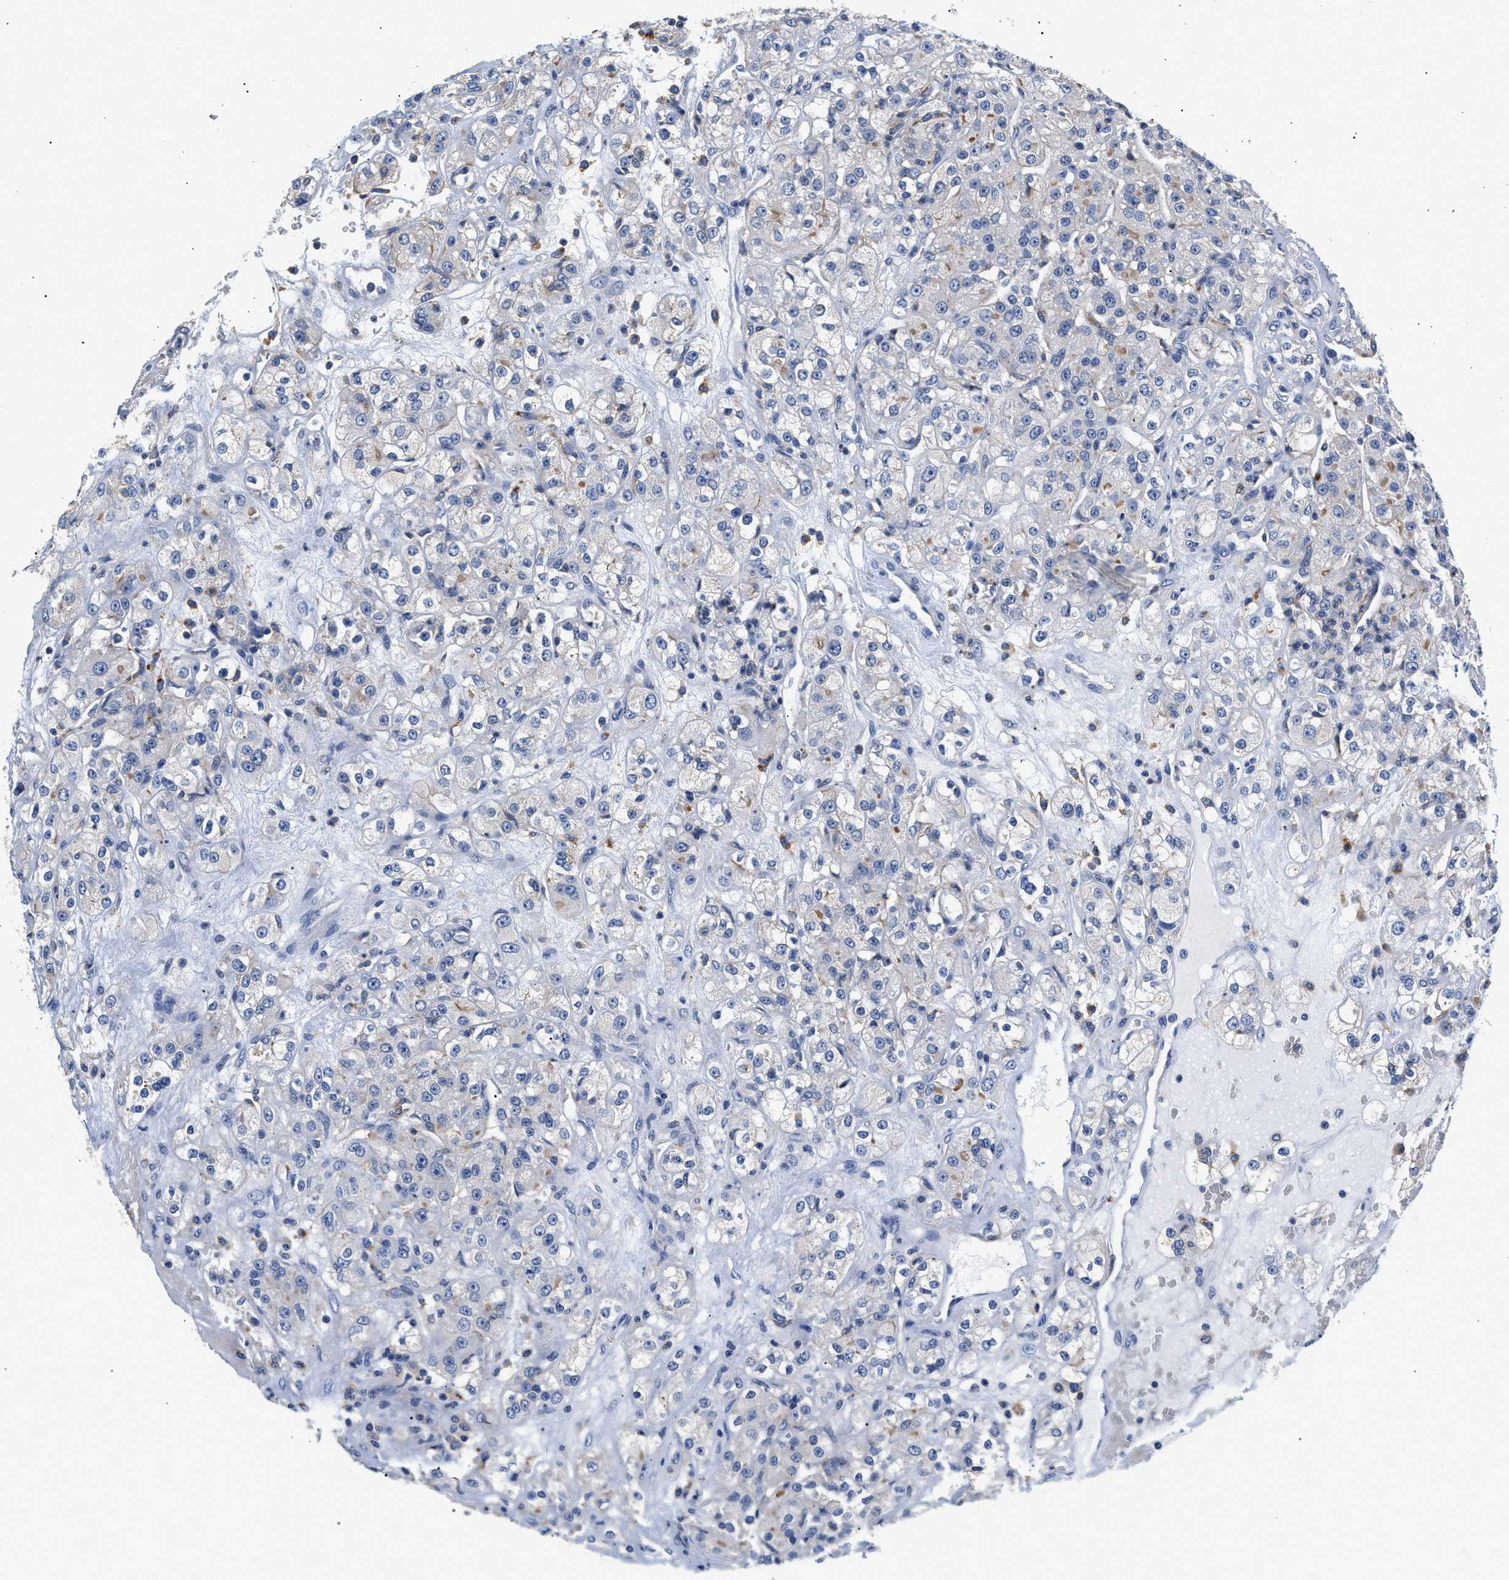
{"staining": {"intensity": "negative", "quantity": "none", "location": "none"}, "tissue": "renal cancer", "cell_type": "Tumor cells", "image_type": "cancer", "snomed": [{"axis": "morphology", "description": "Normal tissue, NOS"}, {"axis": "morphology", "description": "Adenocarcinoma, NOS"}, {"axis": "topography", "description": "Kidney"}], "caption": "The image exhibits no significant positivity in tumor cells of adenocarcinoma (renal).", "gene": "GNAI3", "patient": {"sex": "male", "age": 61}}